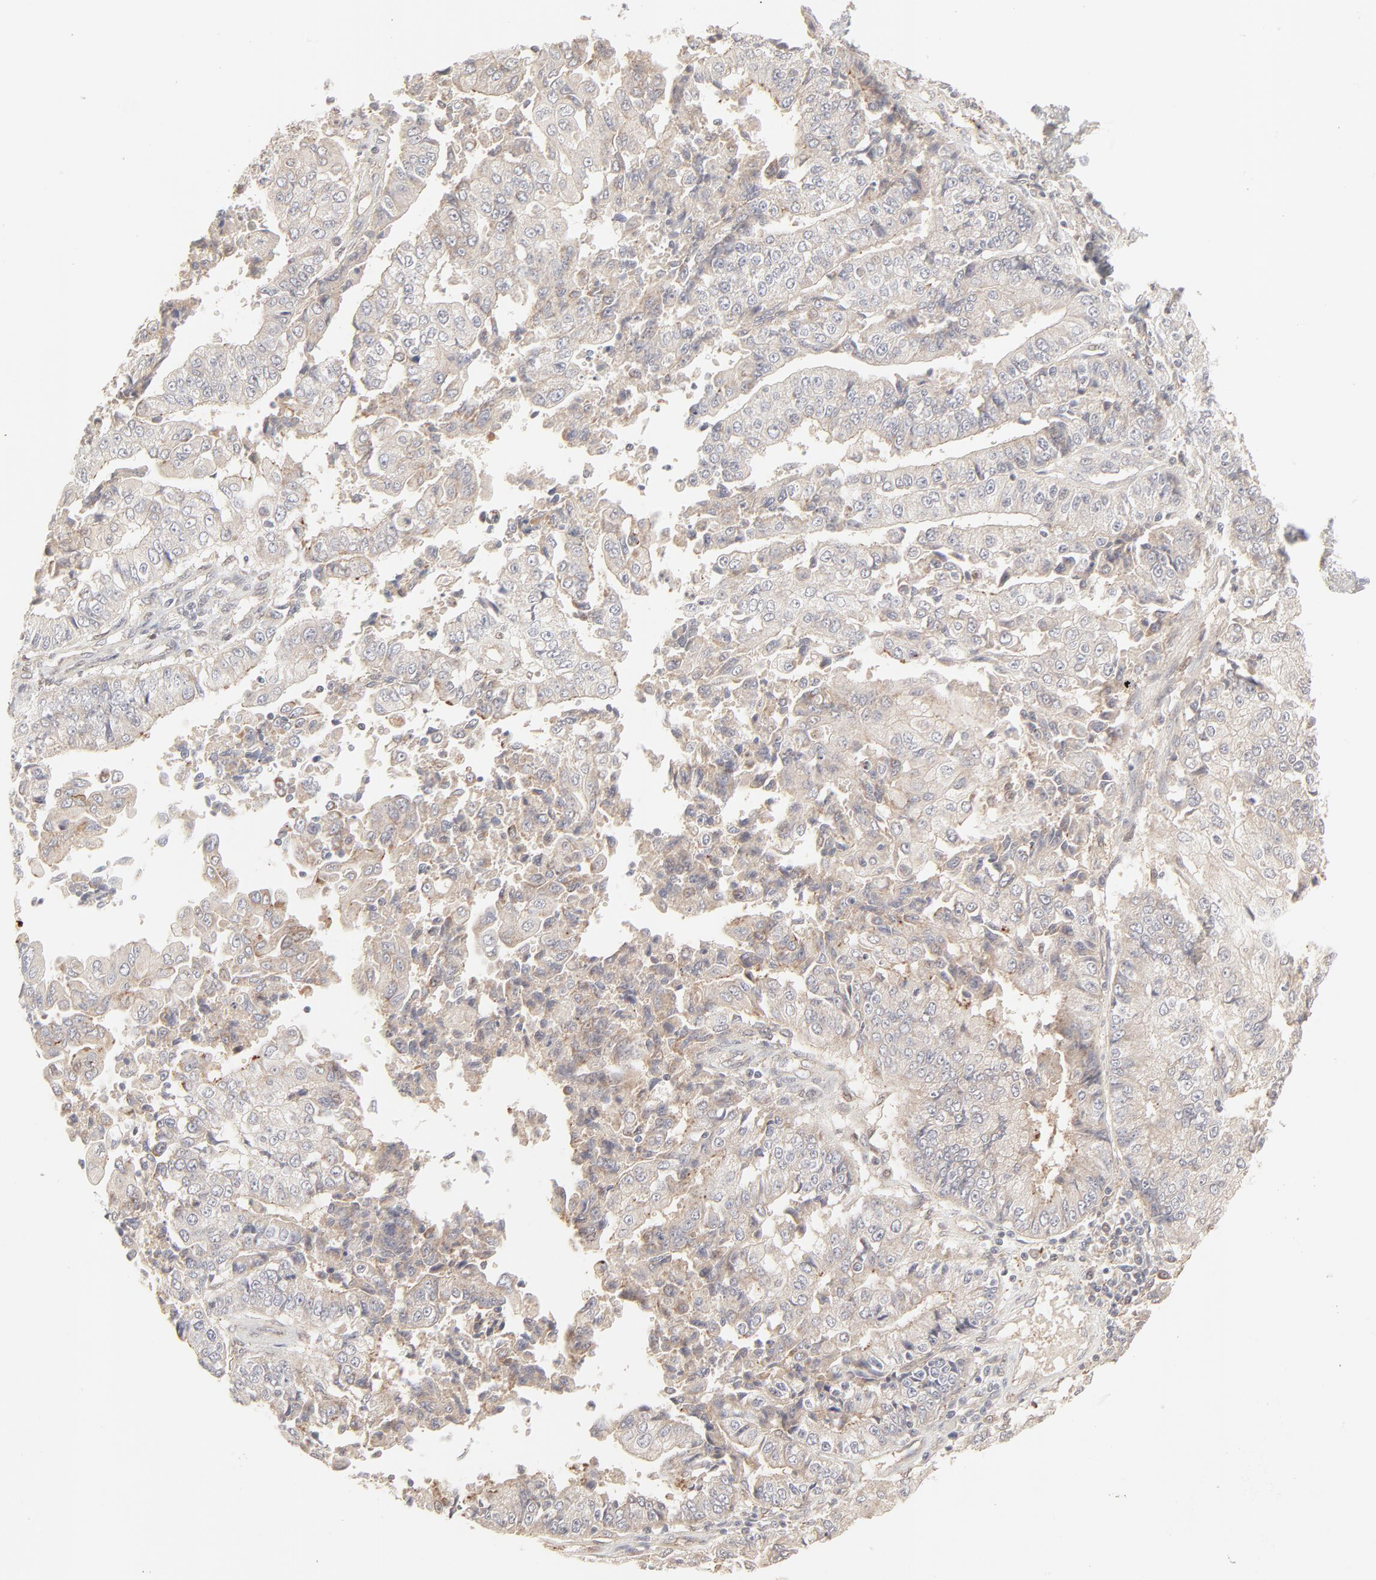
{"staining": {"intensity": "weak", "quantity": ">75%", "location": "cytoplasmic/membranous"}, "tissue": "endometrial cancer", "cell_type": "Tumor cells", "image_type": "cancer", "snomed": [{"axis": "morphology", "description": "Adenocarcinoma, NOS"}, {"axis": "topography", "description": "Endometrium"}], "caption": "Immunohistochemistry (IHC) staining of endometrial adenocarcinoma, which shows low levels of weak cytoplasmic/membranous staining in approximately >75% of tumor cells indicating weak cytoplasmic/membranous protein expression. The staining was performed using DAB (3,3'-diaminobenzidine) (brown) for protein detection and nuclei were counterstained in hematoxylin (blue).", "gene": "LGALS2", "patient": {"sex": "female", "age": 75}}